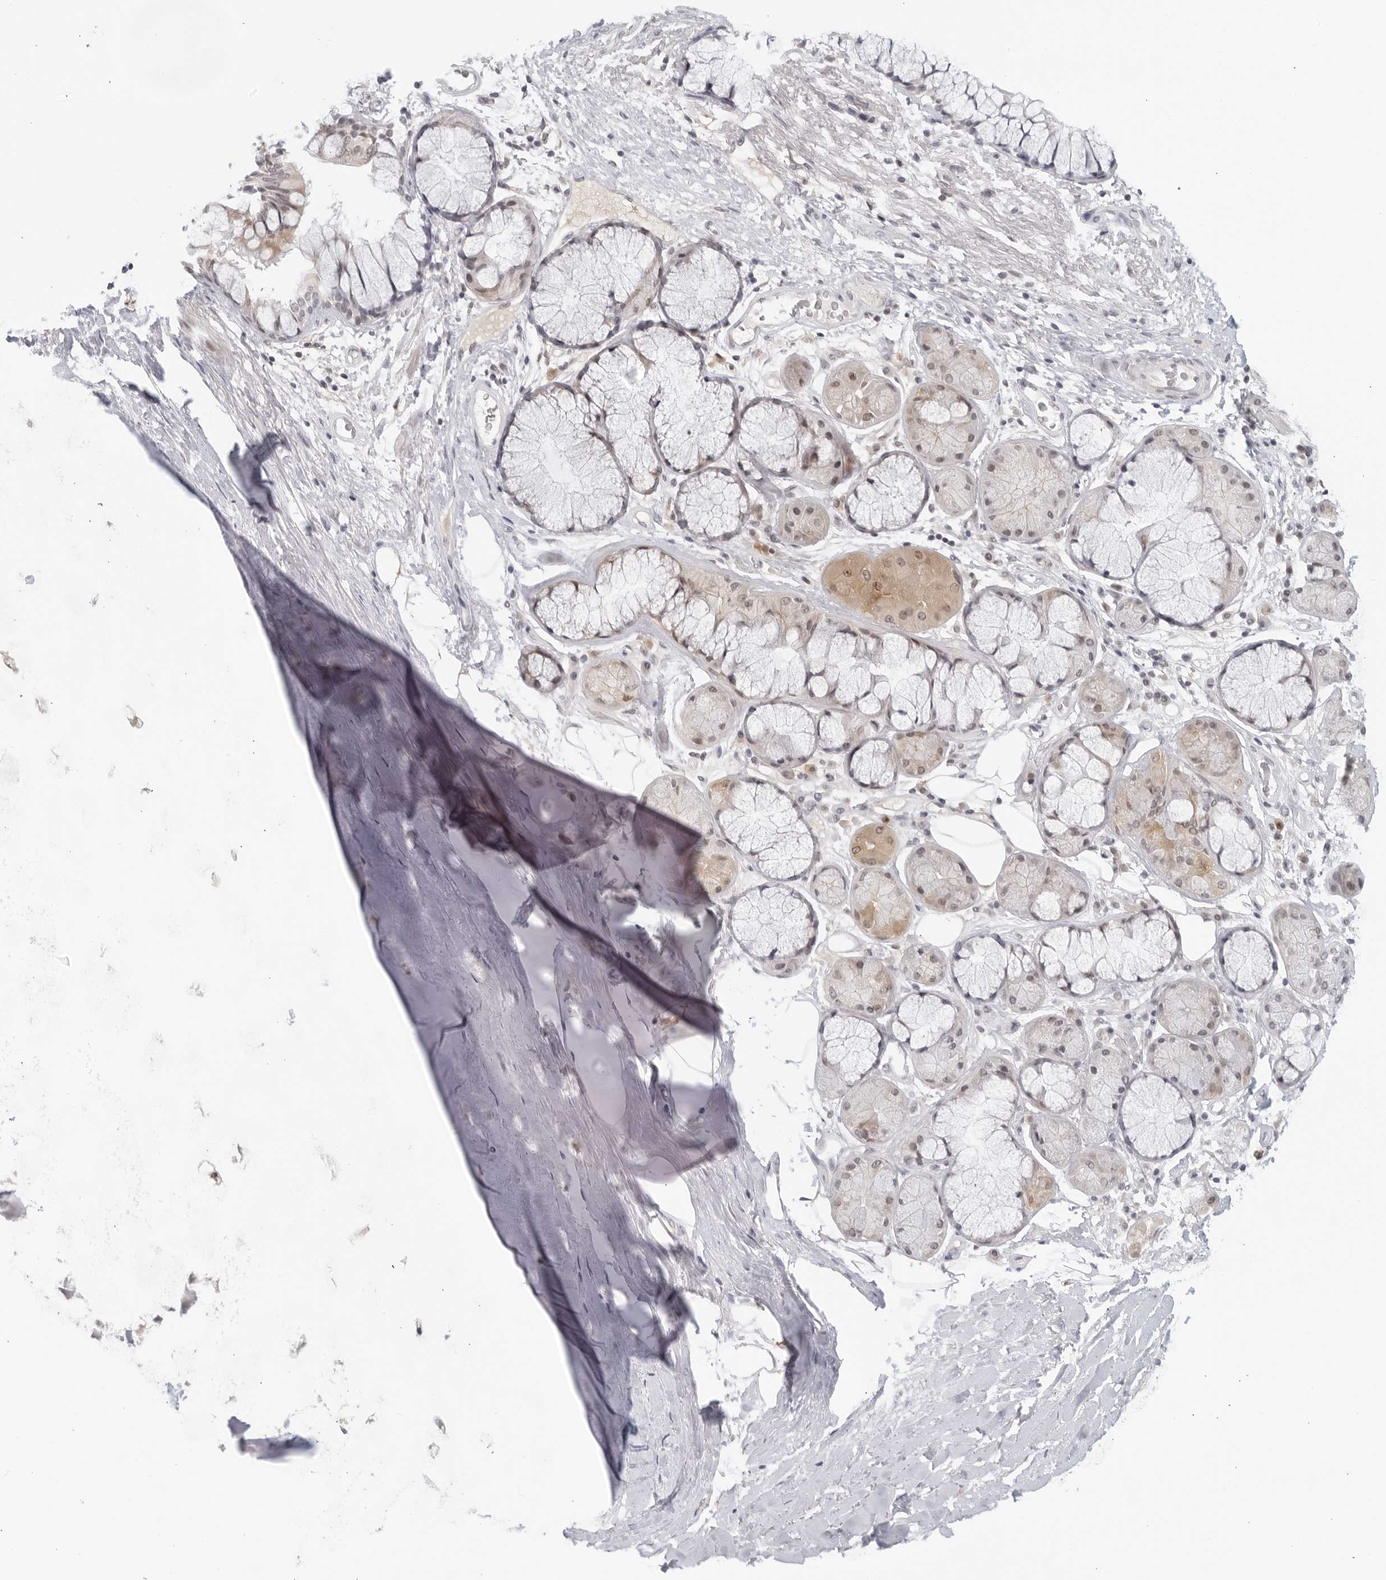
{"staining": {"intensity": "negative", "quantity": "none", "location": "none"}, "tissue": "soft tissue", "cell_type": "Chondrocytes", "image_type": "normal", "snomed": [{"axis": "morphology", "description": "Normal tissue, NOS"}, {"axis": "topography", "description": "Bronchus"}], "caption": "Immunohistochemistry histopathology image of benign human soft tissue stained for a protein (brown), which exhibits no expression in chondrocytes.", "gene": "RAB11FIP3", "patient": {"sex": "male", "age": 66}}